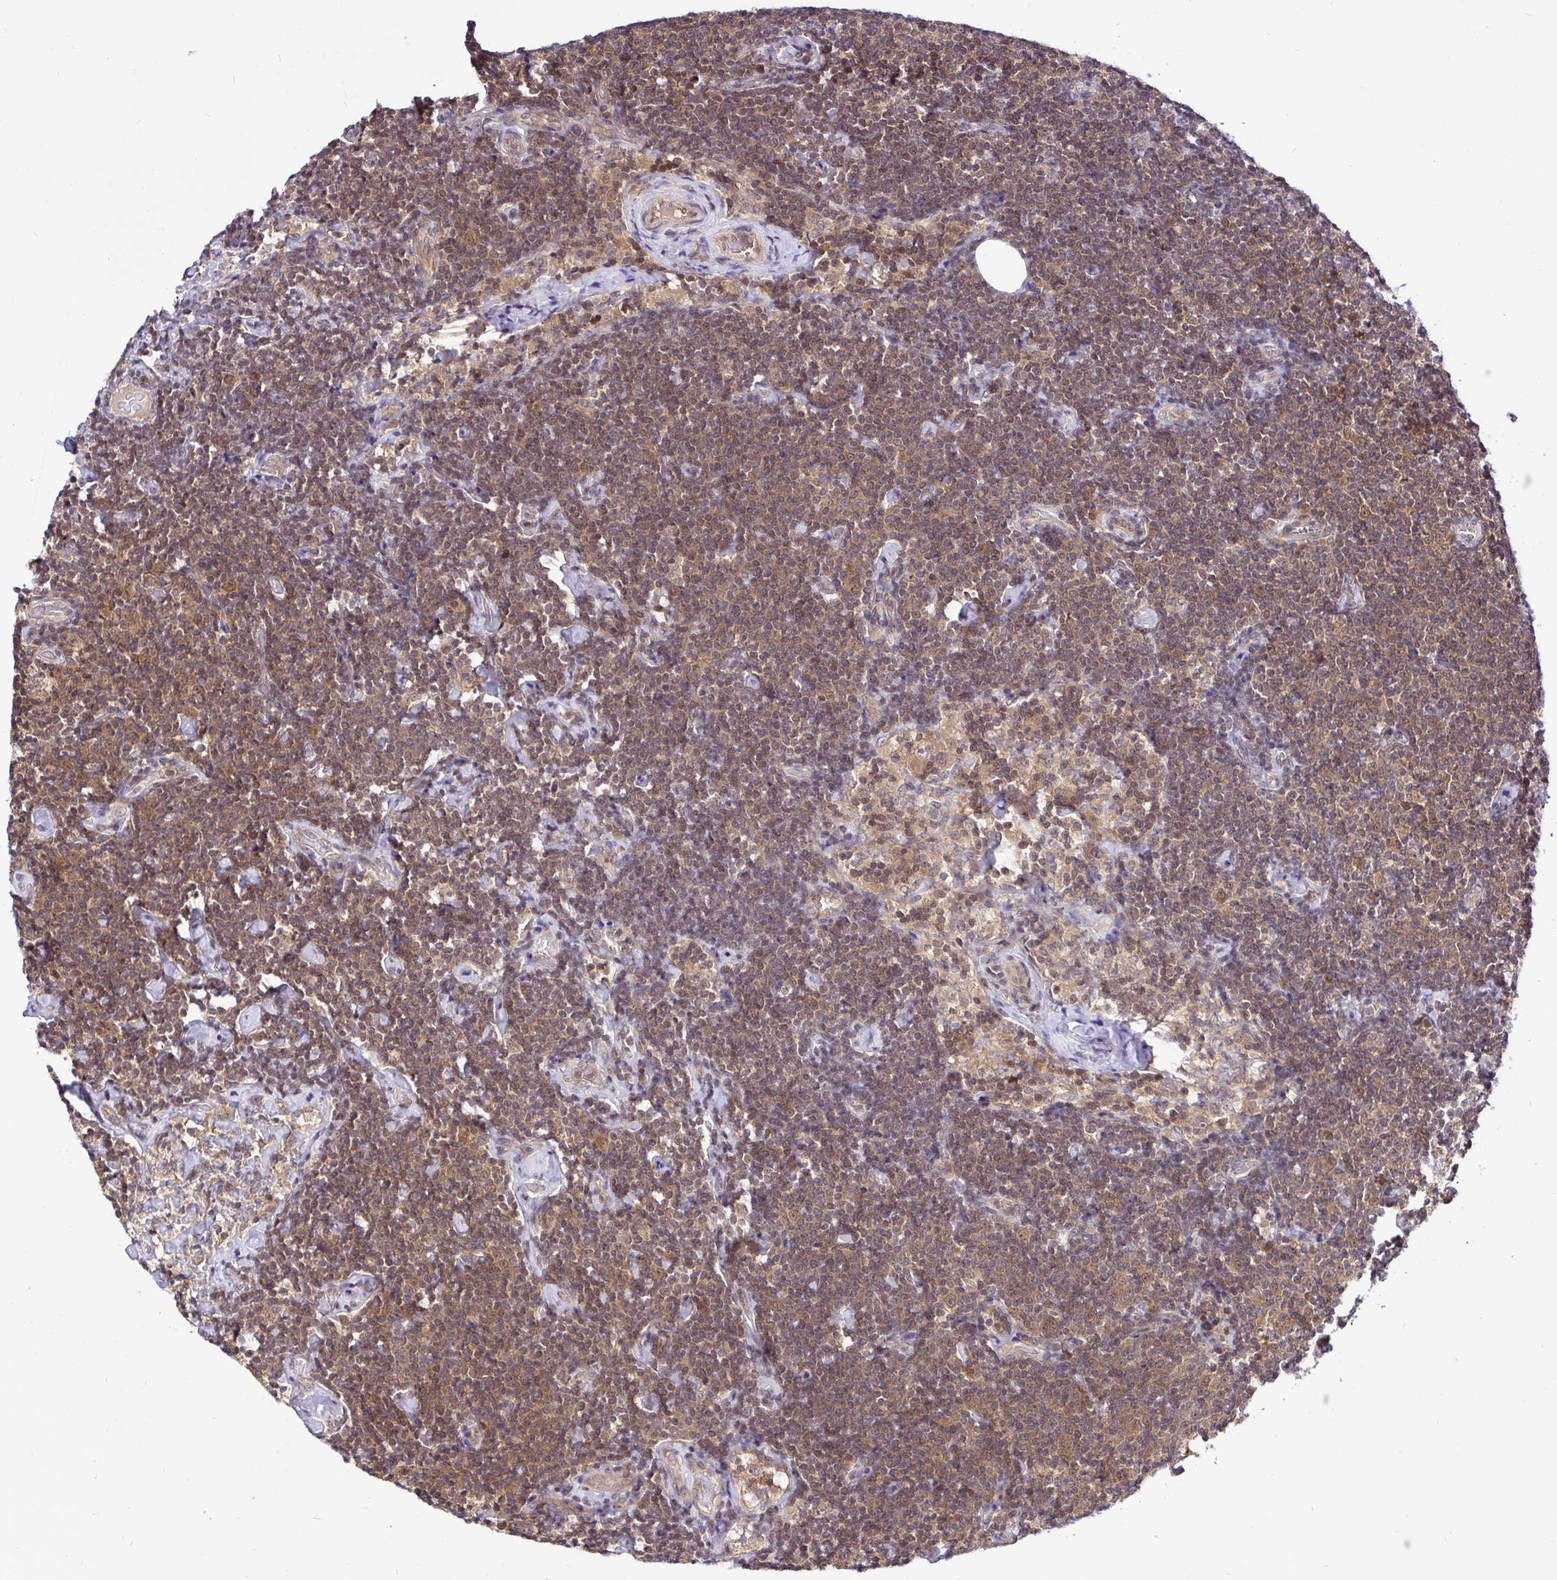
{"staining": {"intensity": "moderate", "quantity": ">75%", "location": "cytoplasmic/membranous,nuclear"}, "tissue": "lymphoma", "cell_type": "Tumor cells", "image_type": "cancer", "snomed": [{"axis": "morphology", "description": "Malignant lymphoma, non-Hodgkin's type, Low grade"}, {"axis": "topography", "description": "Lymph node"}], "caption": "Protein staining of low-grade malignant lymphoma, non-Hodgkin's type tissue reveals moderate cytoplasmic/membranous and nuclear expression in about >75% of tumor cells. (Stains: DAB (3,3'-diaminobenzidine) in brown, nuclei in blue, Microscopy: brightfield microscopy at high magnification).", "gene": "UBE2M", "patient": {"sex": "male", "age": 81}}